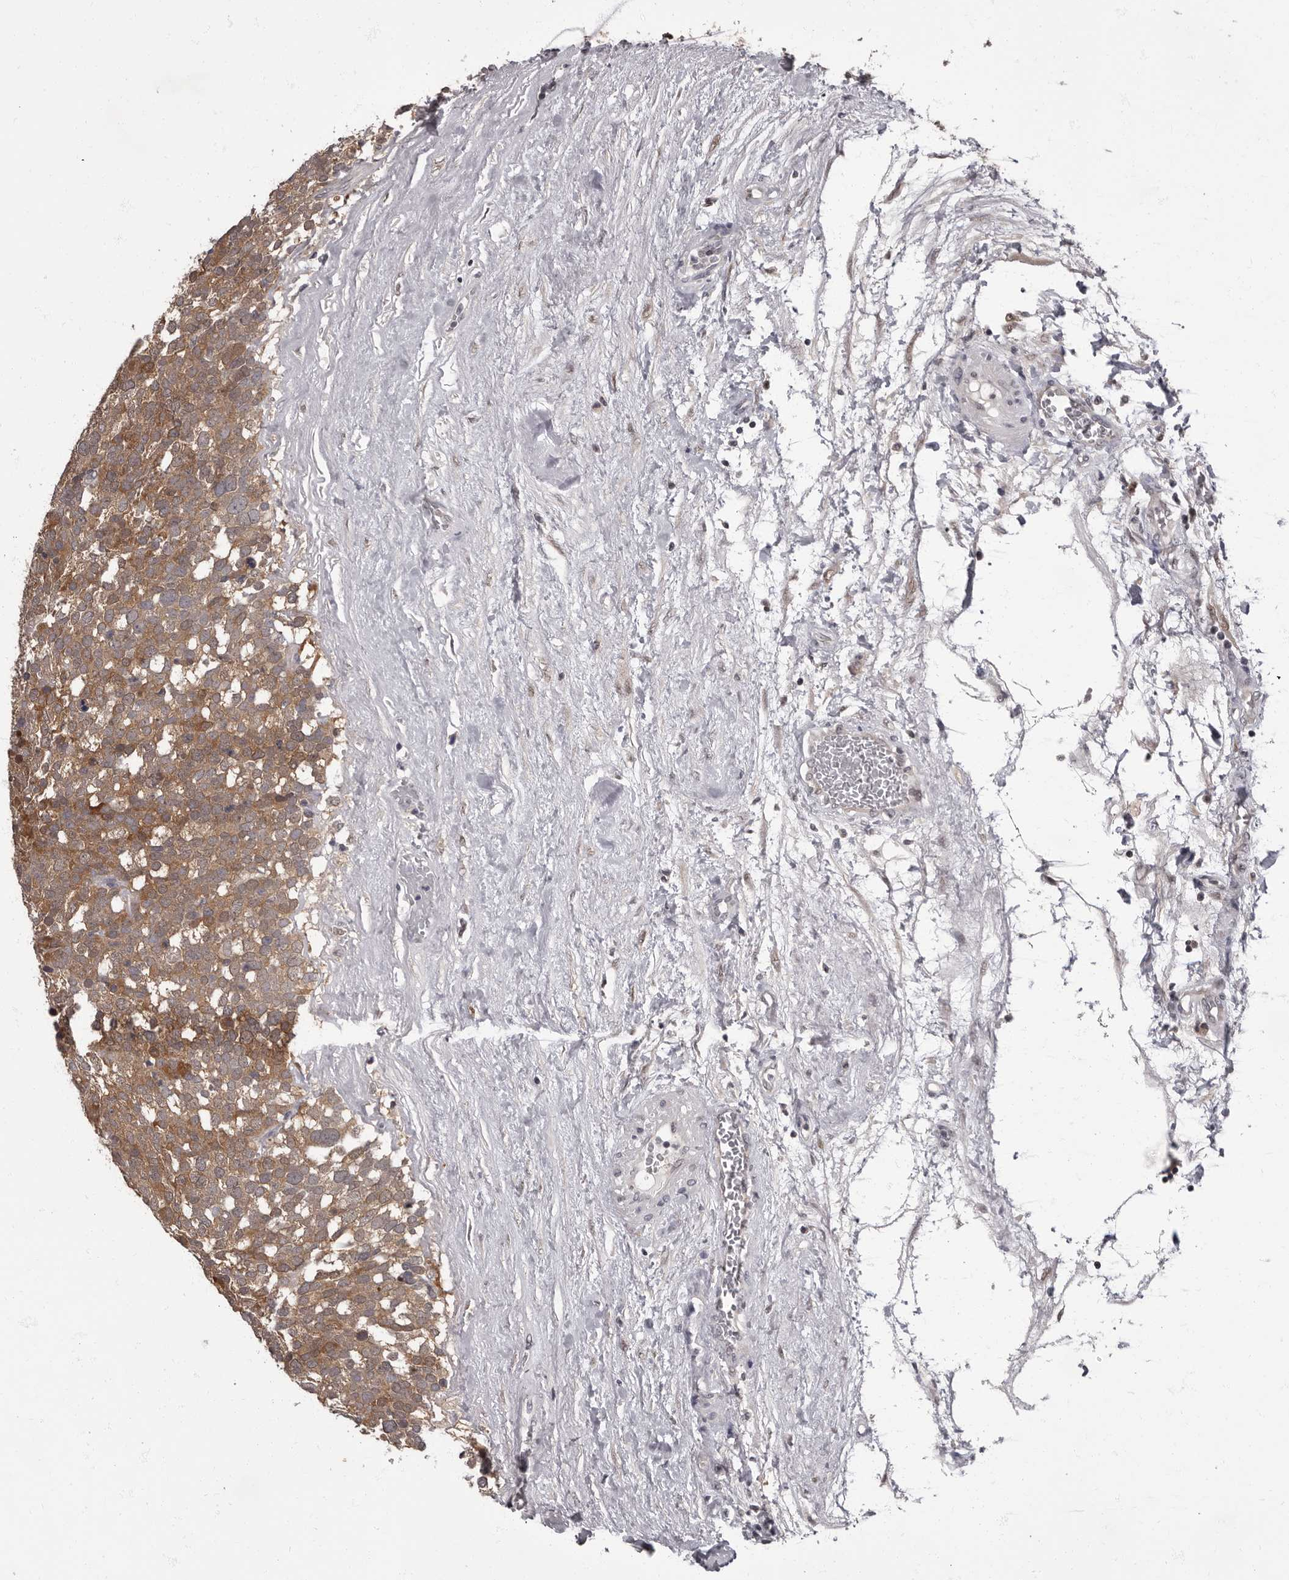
{"staining": {"intensity": "moderate", "quantity": ">75%", "location": "cytoplasmic/membranous"}, "tissue": "testis cancer", "cell_type": "Tumor cells", "image_type": "cancer", "snomed": [{"axis": "morphology", "description": "Seminoma, NOS"}, {"axis": "topography", "description": "Testis"}], "caption": "A histopathology image showing moderate cytoplasmic/membranous expression in approximately >75% of tumor cells in testis cancer (seminoma), as visualized by brown immunohistochemical staining.", "gene": "C1orf50", "patient": {"sex": "male", "age": 71}}